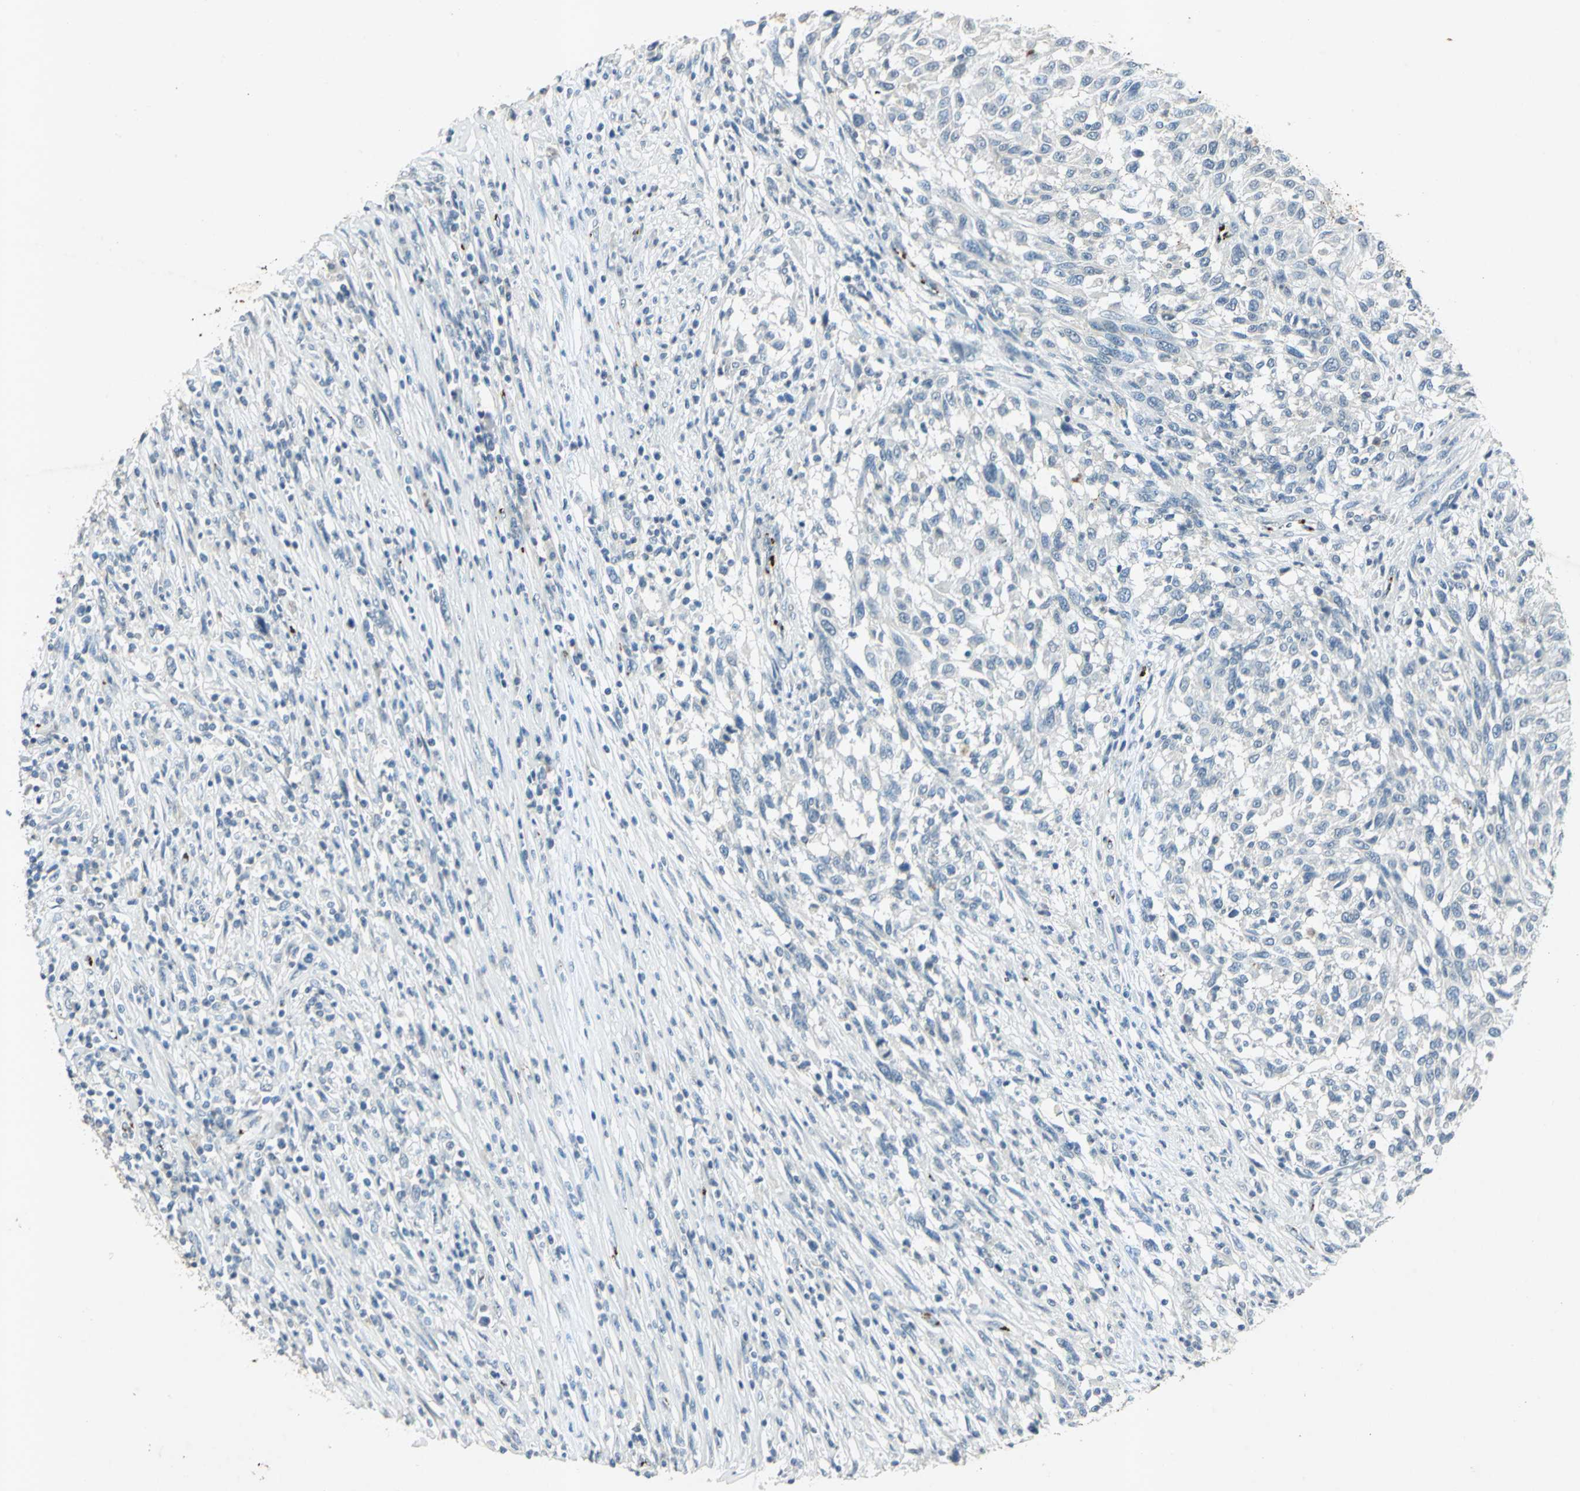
{"staining": {"intensity": "negative", "quantity": "none", "location": "none"}, "tissue": "melanoma", "cell_type": "Tumor cells", "image_type": "cancer", "snomed": [{"axis": "morphology", "description": "Malignant melanoma, Metastatic site"}, {"axis": "topography", "description": "Lymph node"}], "caption": "Image shows no protein expression in tumor cells of malignant melanoma (metastatic site) tissue. Brightfield microscopy of immunohistochemistry stained with DAB (3,3'-diaminobenzidine) (brown) and hematoxylin (blue), captured at high magnification.", "gene": "CAMK2B", "patient": {"sex": "male", "age": 61}}